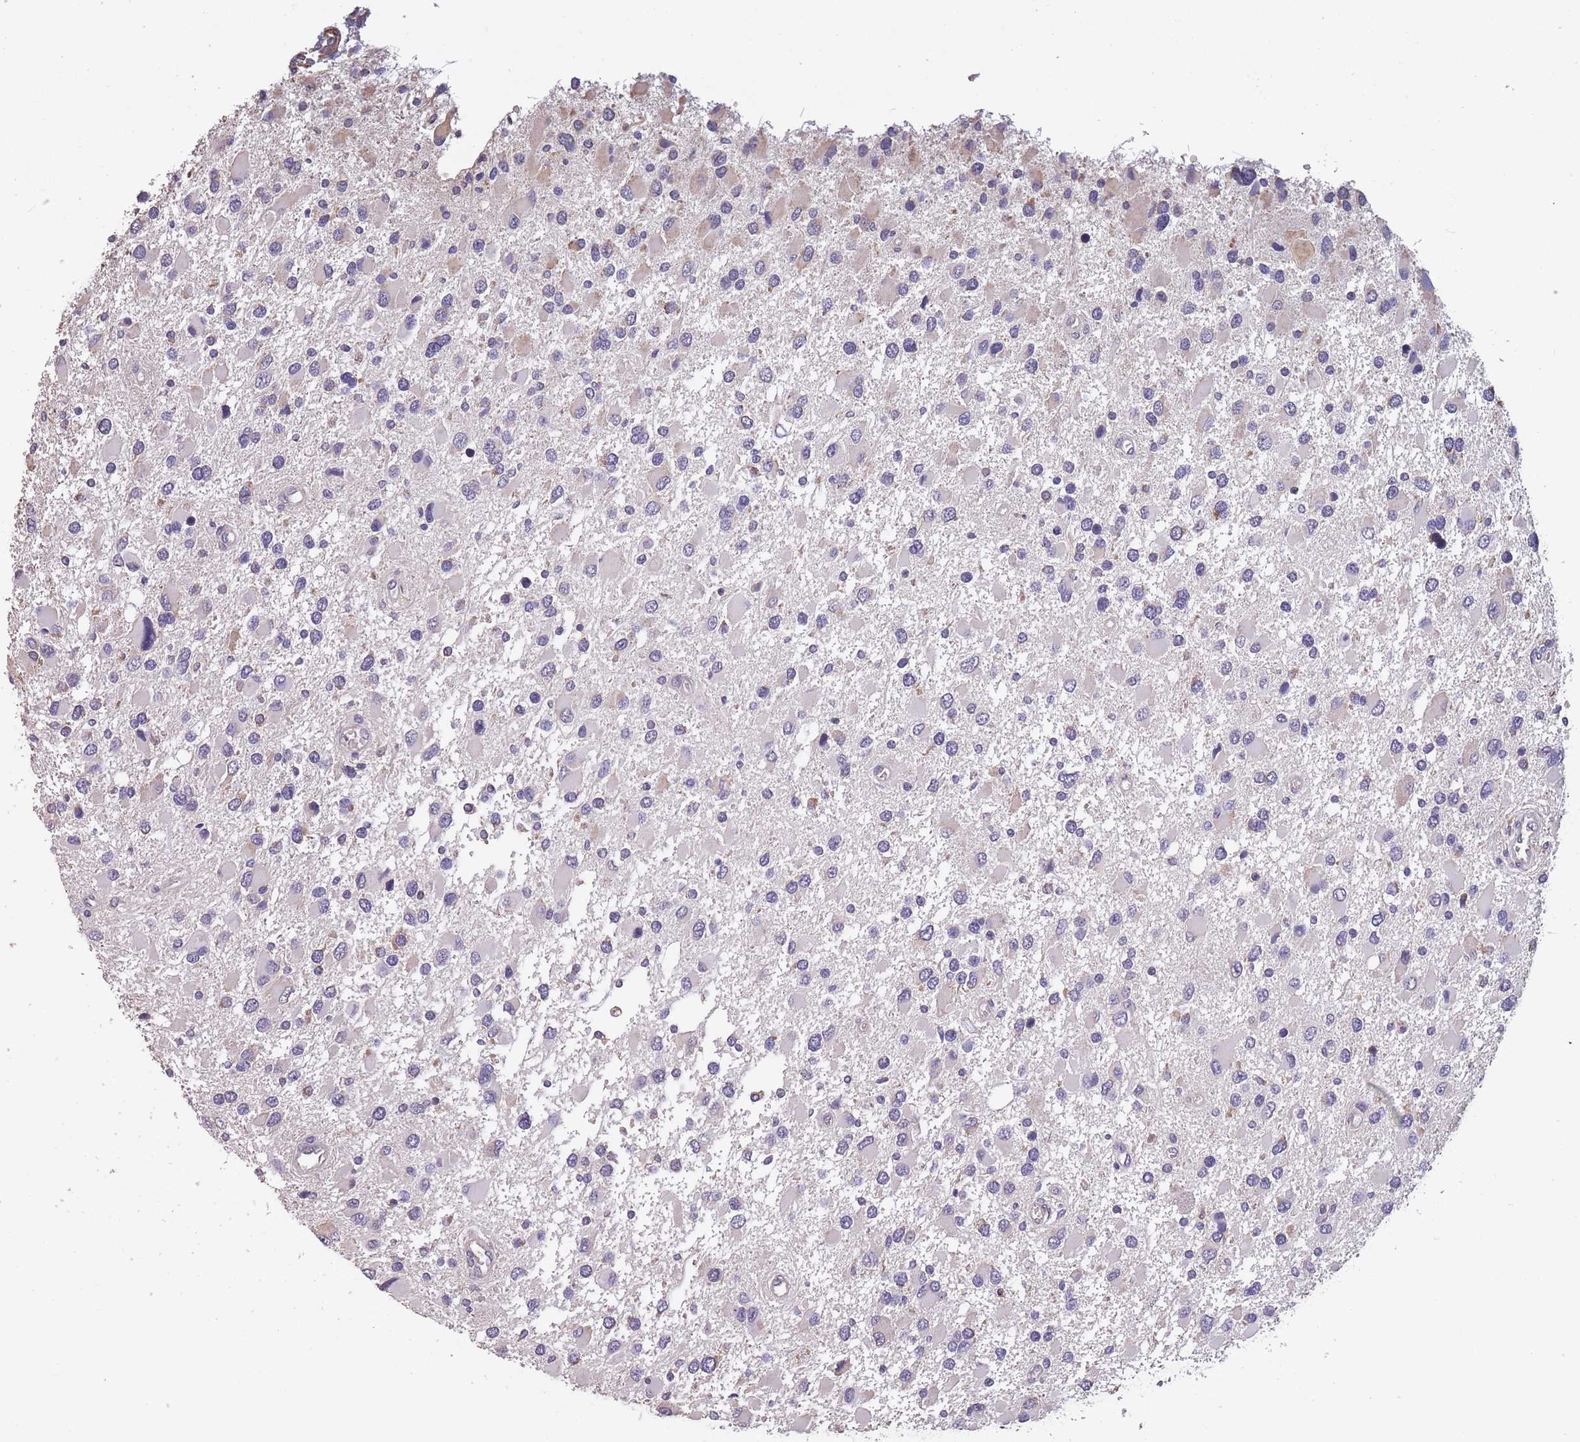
{"staining": {"intensity": "negative", "quantity": "none", "location": "none"}, "tissue": "glioma", "cell_type": "Tumor cells", "image_type": "cancer", "snomed": [{"axis": "morphology", "description": "Glioma, malignant, High grade"}, {"axis": "topography", "description": "Brain"}], "caption": "This is a histopathology image of IHC staining of glioma, which shows no staining in tumor cells. (Brightfield microscopy of DAB (3,3'-diaminobenzidine) IHC at high magnification).", "gene": "TOMM40L", "patient": {"sex": "male", "age": 53}}